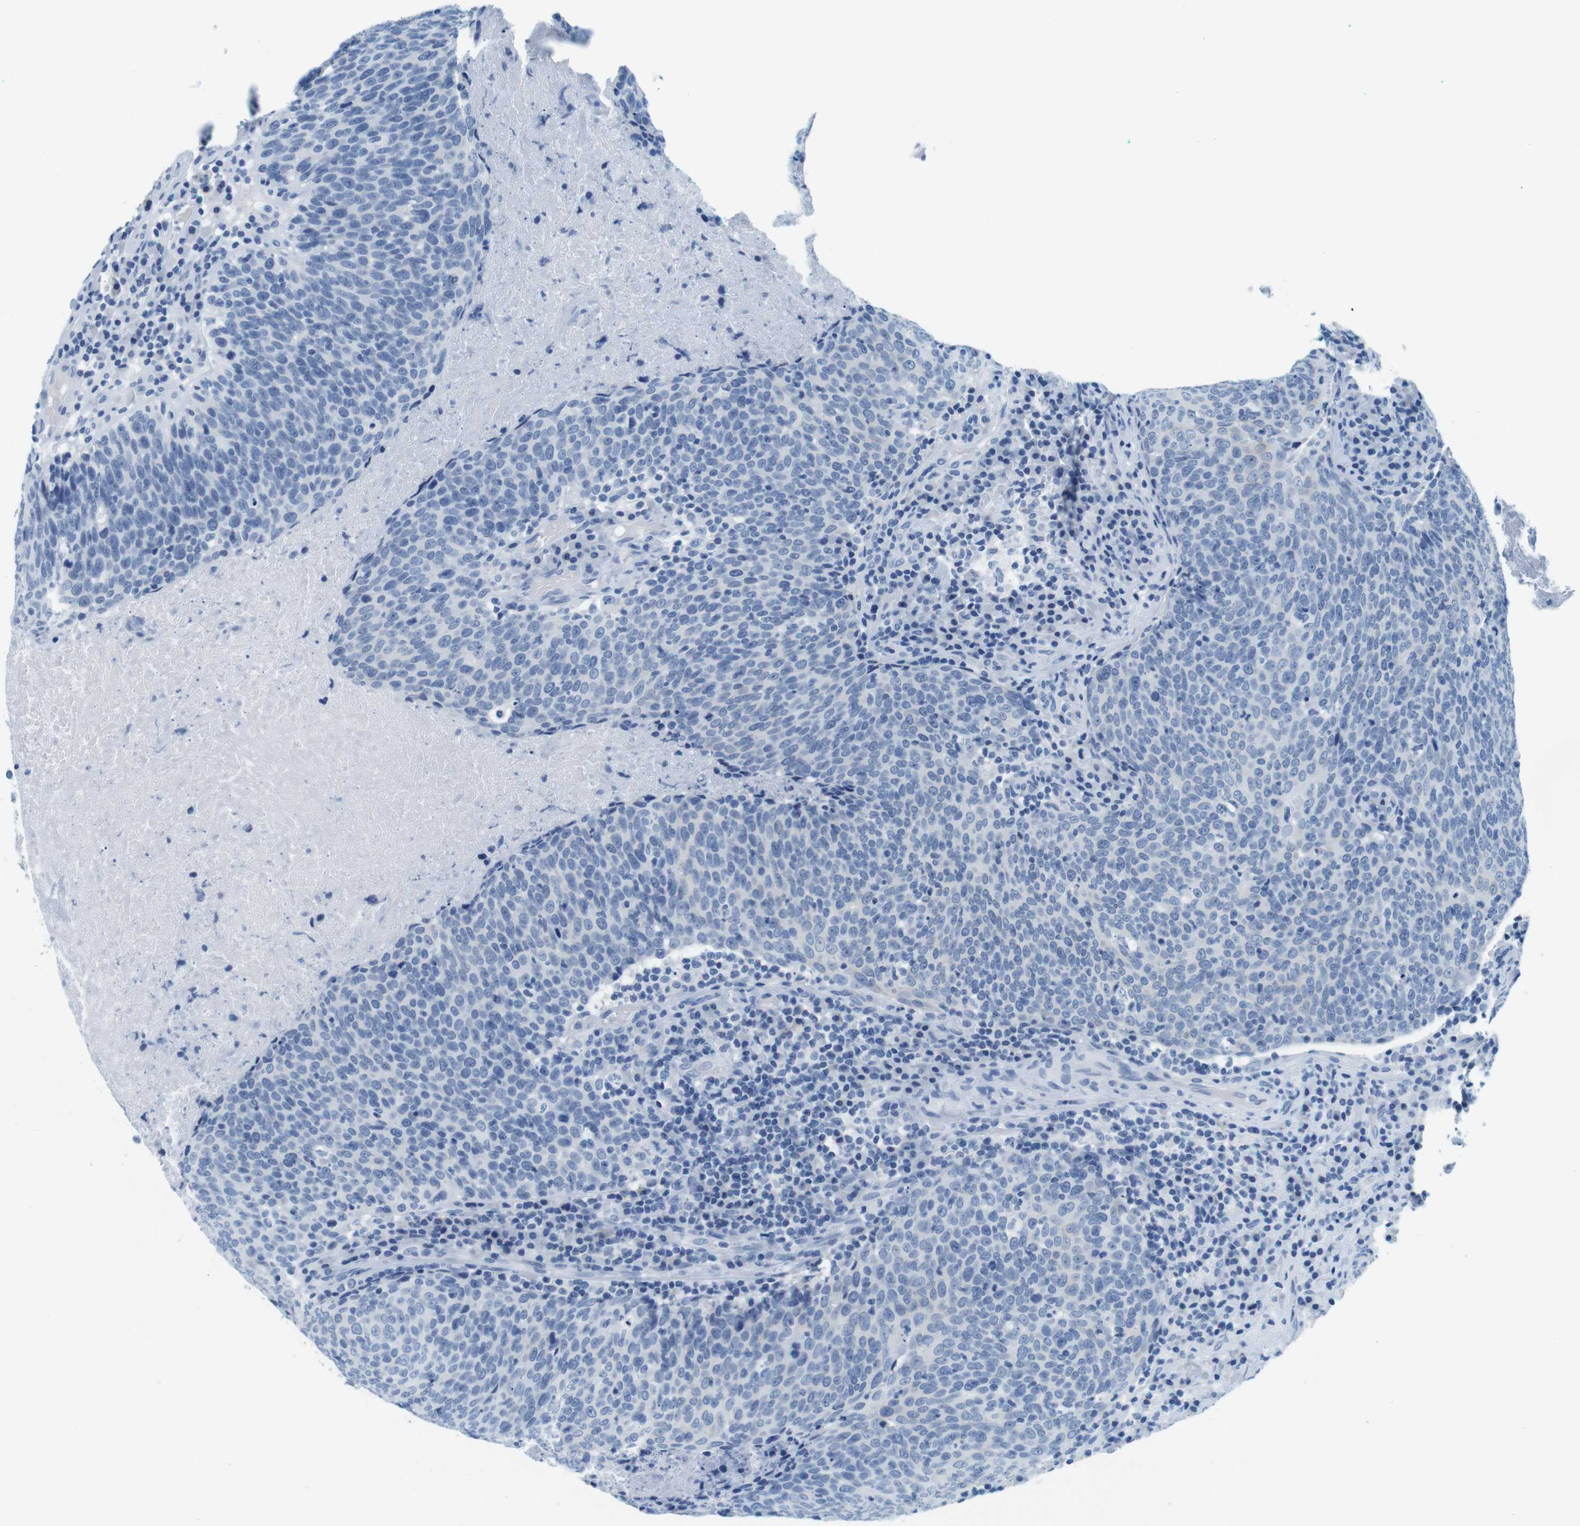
{"staining": {"intensity": "negative", "quantity": "none", "location": "none"}, "tissue": "head and neck cancer", "cell_type": "Tumor cells", "image_type": "cancer", "snomed": [{"axis": "morphology", "description": "Squamous cell carcinoma, NOS"}, {"axis": "morphology", "description": "Squamous cell carcinoma, metastatic, NOS"}, {"axis": "topography", "description": "Lymph node"}, {"axis": "topography", "description": "Head-Neck"}], "caption": "High magnification brightfield microscopy of head and neck squamous cell carcinoma stained with DAB (3,3'-diaminobenzidine) (brown) and counterstained with hematoxylin (blue): tumor cells show no significant positivity.", "gene": "CYP2C9", "patient": {"sex": "male", "age": 62}}